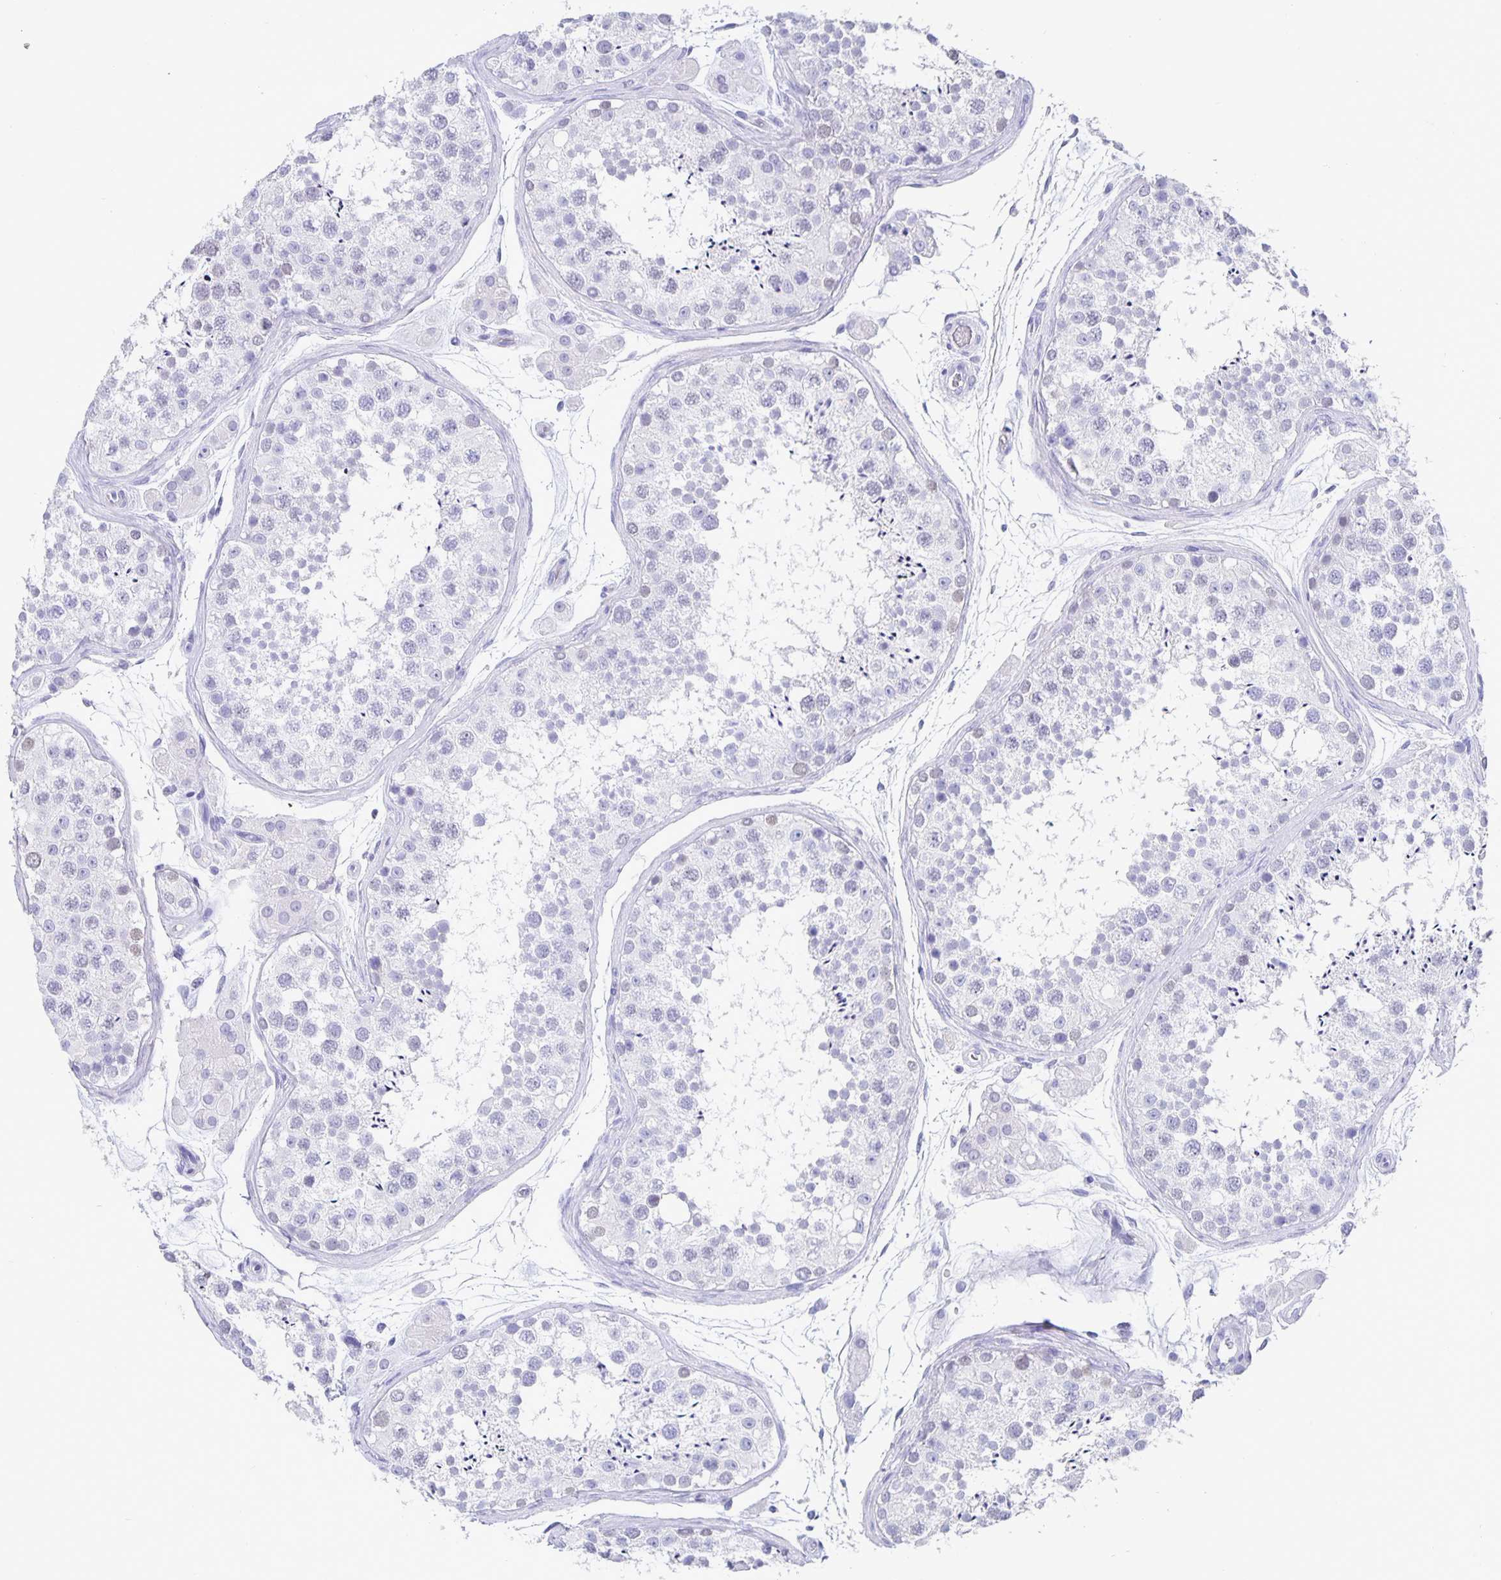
{"staining": {"intensity": "negative", "quantity": "none", "location": "none"}, "tissue": "testis", "cell_type": "Cells in seminiferous ducts", "image_type": "normal", "snomed": [{"axis": "morphology", "description": "Normal tissue, NOS"}, {"axis": "topography", "description": "Testis"}], "caption": "Unremarkable testis was stained to show a protein in brown. There is no significant positivity in cells in seminiferous ducts. Nuclei are stained in blue.", "gene": "SATB2", "patient": {"sex": "male", "age": 41}}